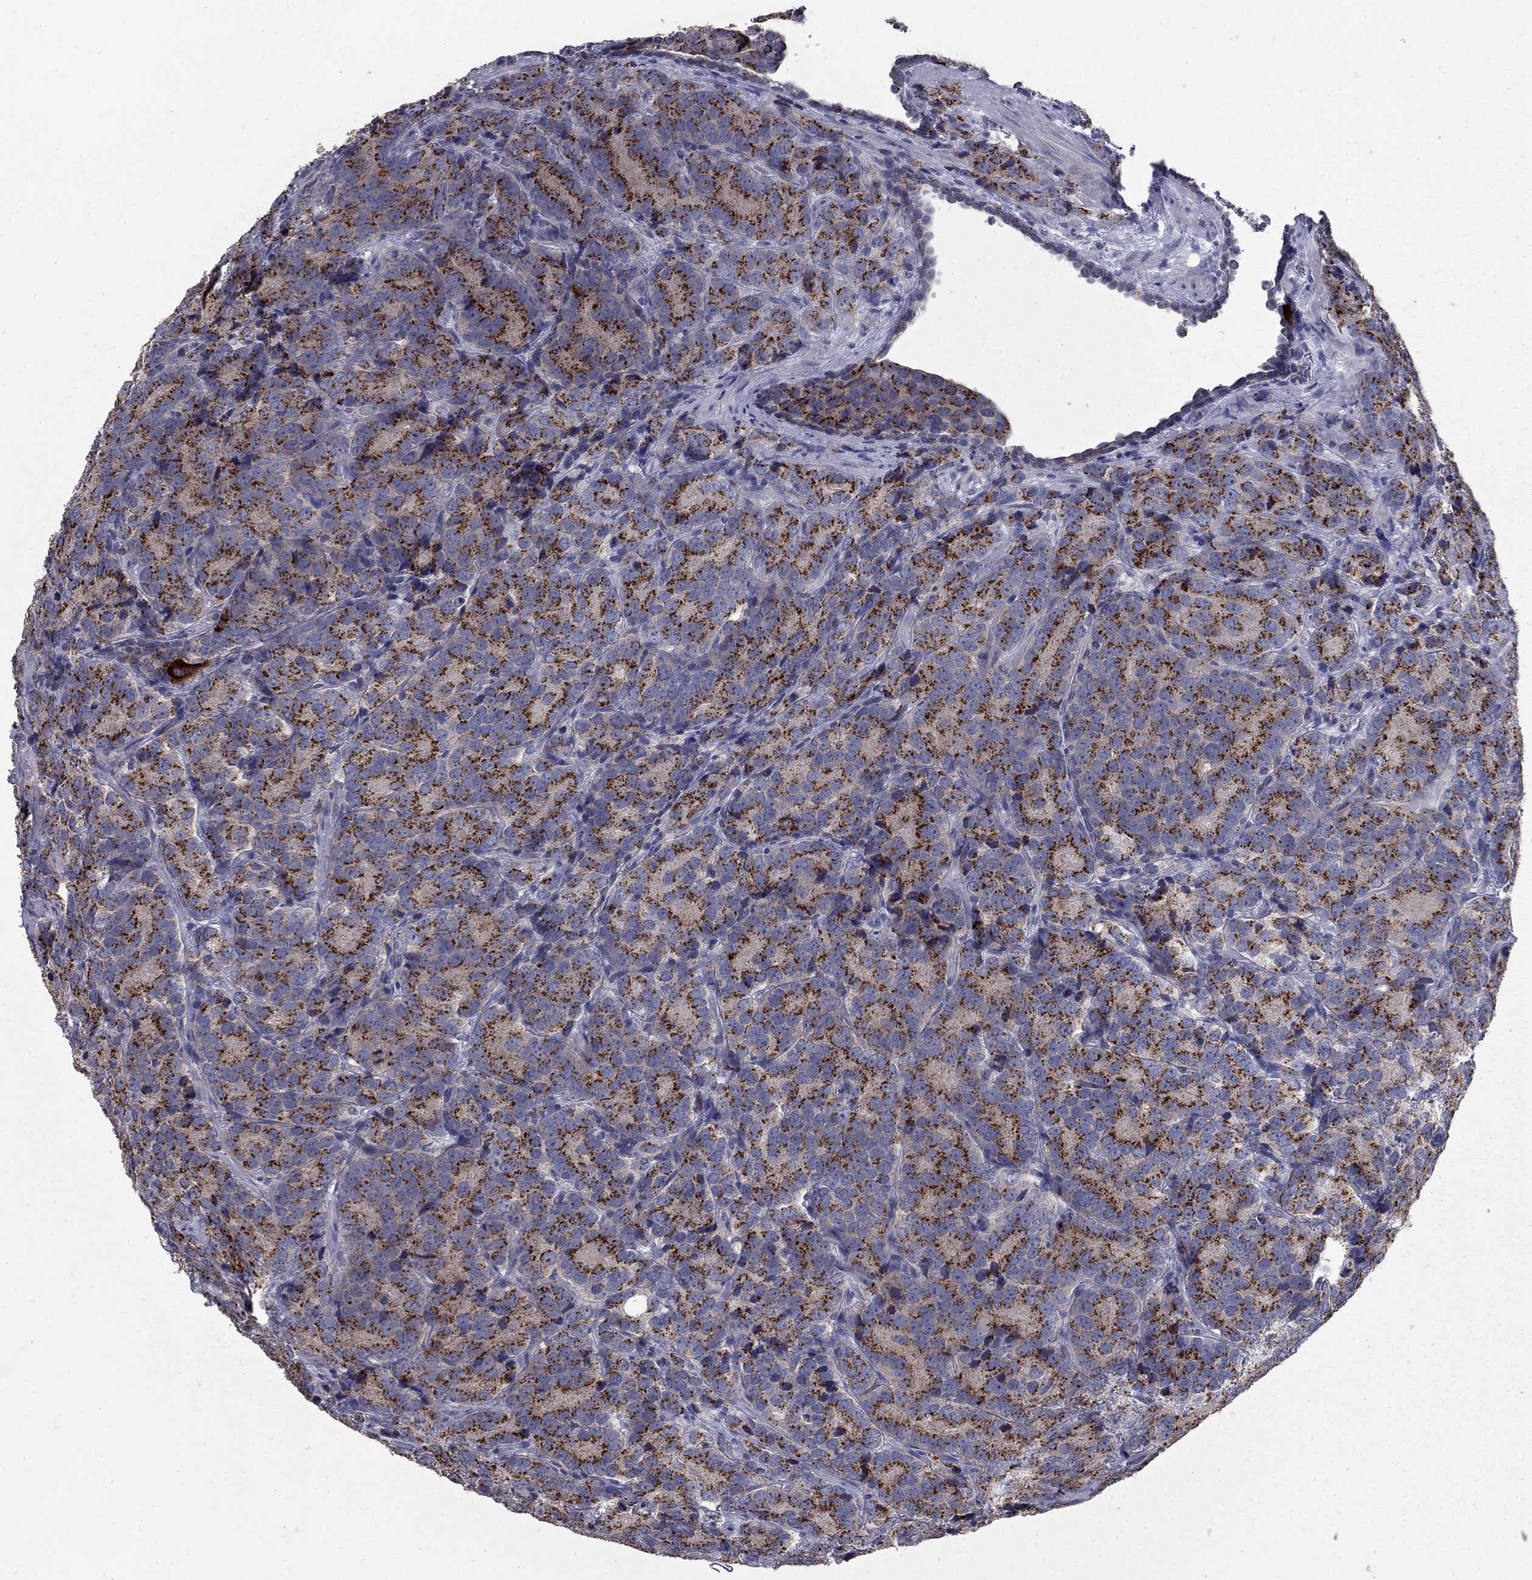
{"staining": {"intensity": "strong", "quantity": ">75%", "location": "cytoplasmic/membranous"}, "tissue": "prostate cancer", "cell_type": "Tumor cells", "image_type": "cancer", "snomed": [{"axis": "morphology", "description": "Adenocarcinoma, NOS"}, {"axis": "topography", "description": "Prostate"}], "caption": "Prostate cancer was stained to show a protein in brown. There is high levels of strong cytoplasmic/membranous expression in about >75% of tumor cells. The staining is performed using DAB brown chromogen to label protein expression. The nuclei are counter-stained blue using hematoxylin.", "gene": "KIAA0319L", "patient": {"sex": "male", "age": 71}}